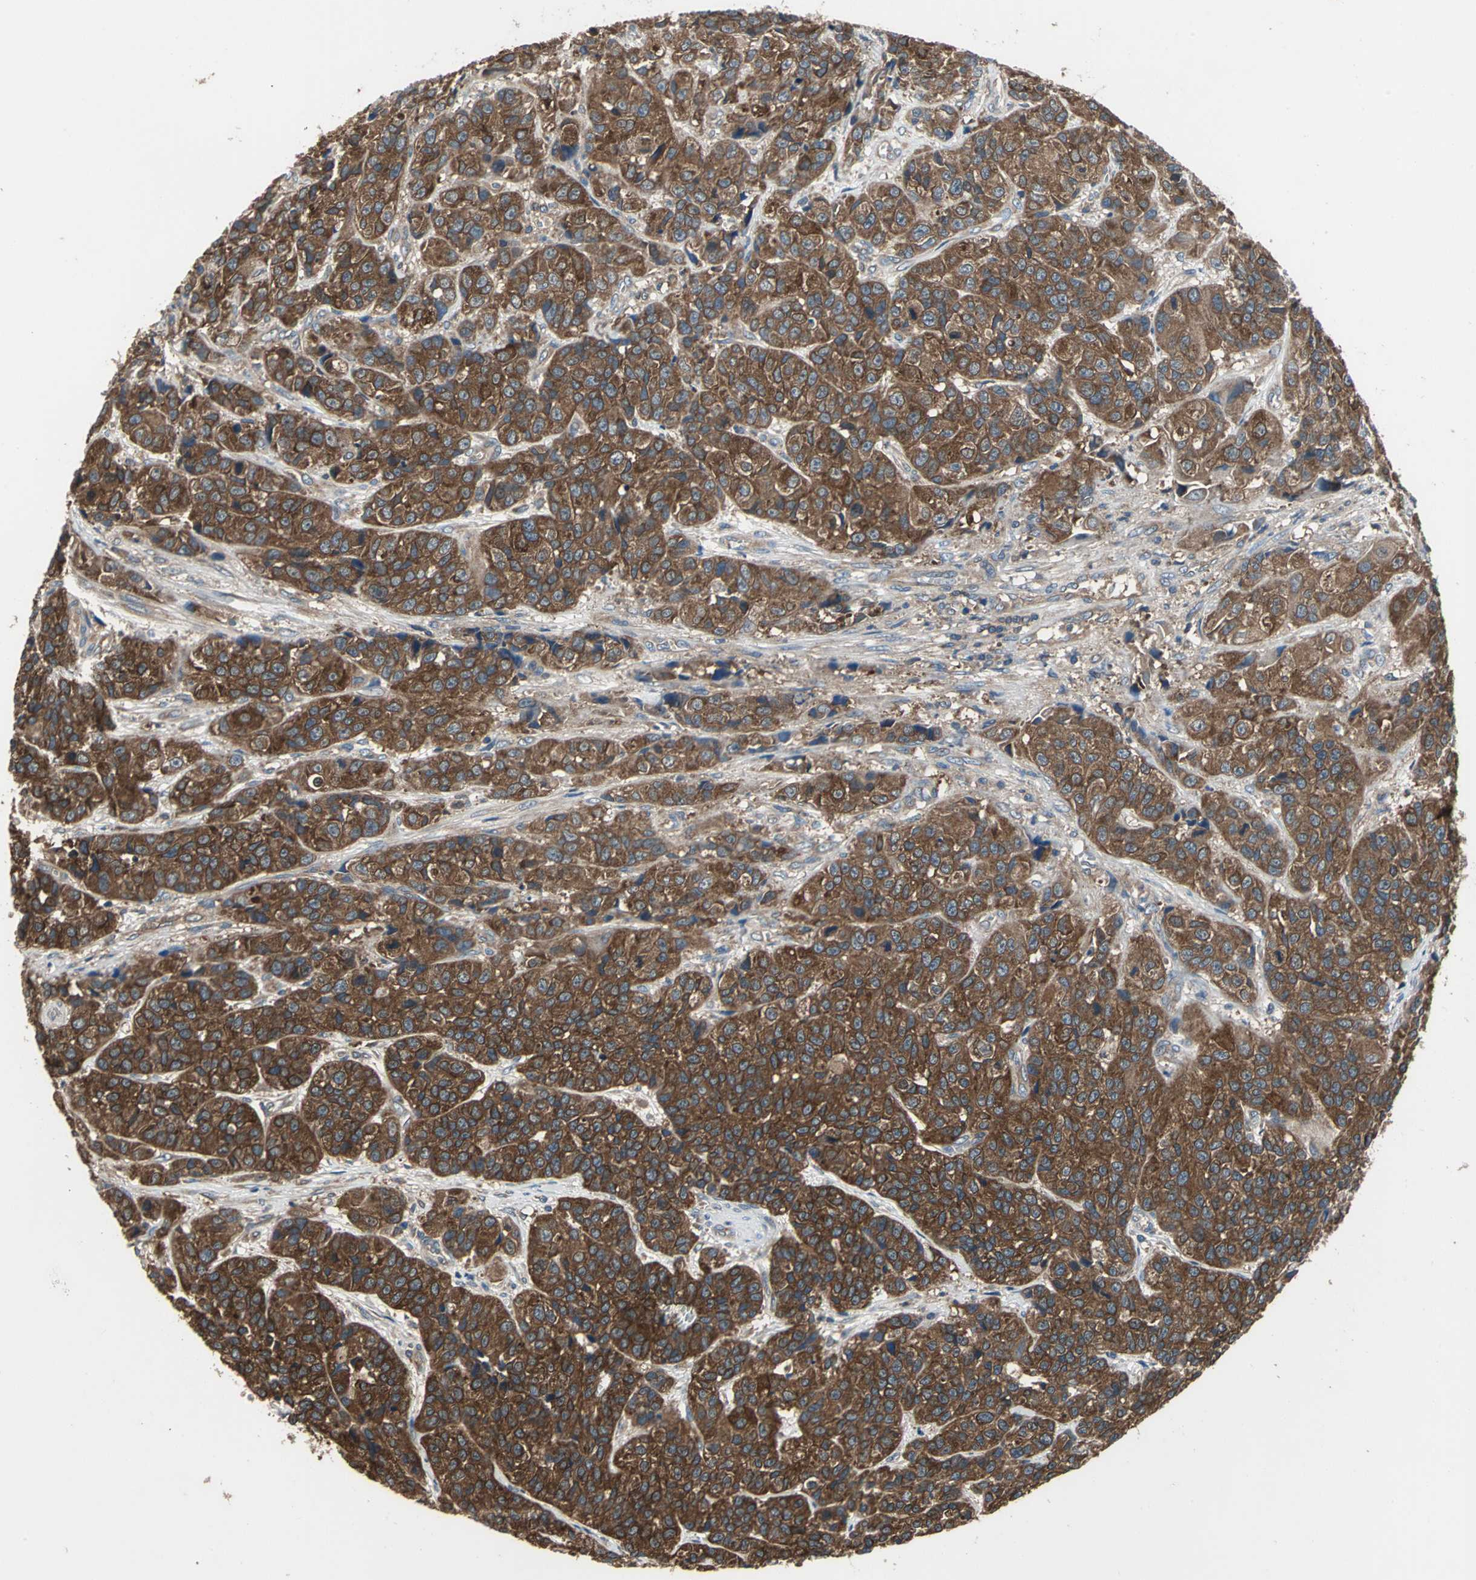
{"staining": {"intensity": "strong", "quantity": ">75%", "location": "cytoplasmic/membranous"}, "tissue": "urothelial cancer", "cell_type": "Tumor cells", "image_type": "cancer", "snomed": [{"axis": "morphology", "description": "Urothelial carcinoma, High grade"}, {"axis": "topography", "description": "Urinary bladder"}], "caption": "Urothelial carcinoma (high-grade) tissue reveals strong cytoplasmic/membranous positivity in approximately >75% of tumor cells", "gene": "CAPN1", "patient": {"sex": "female", "age": 81}}